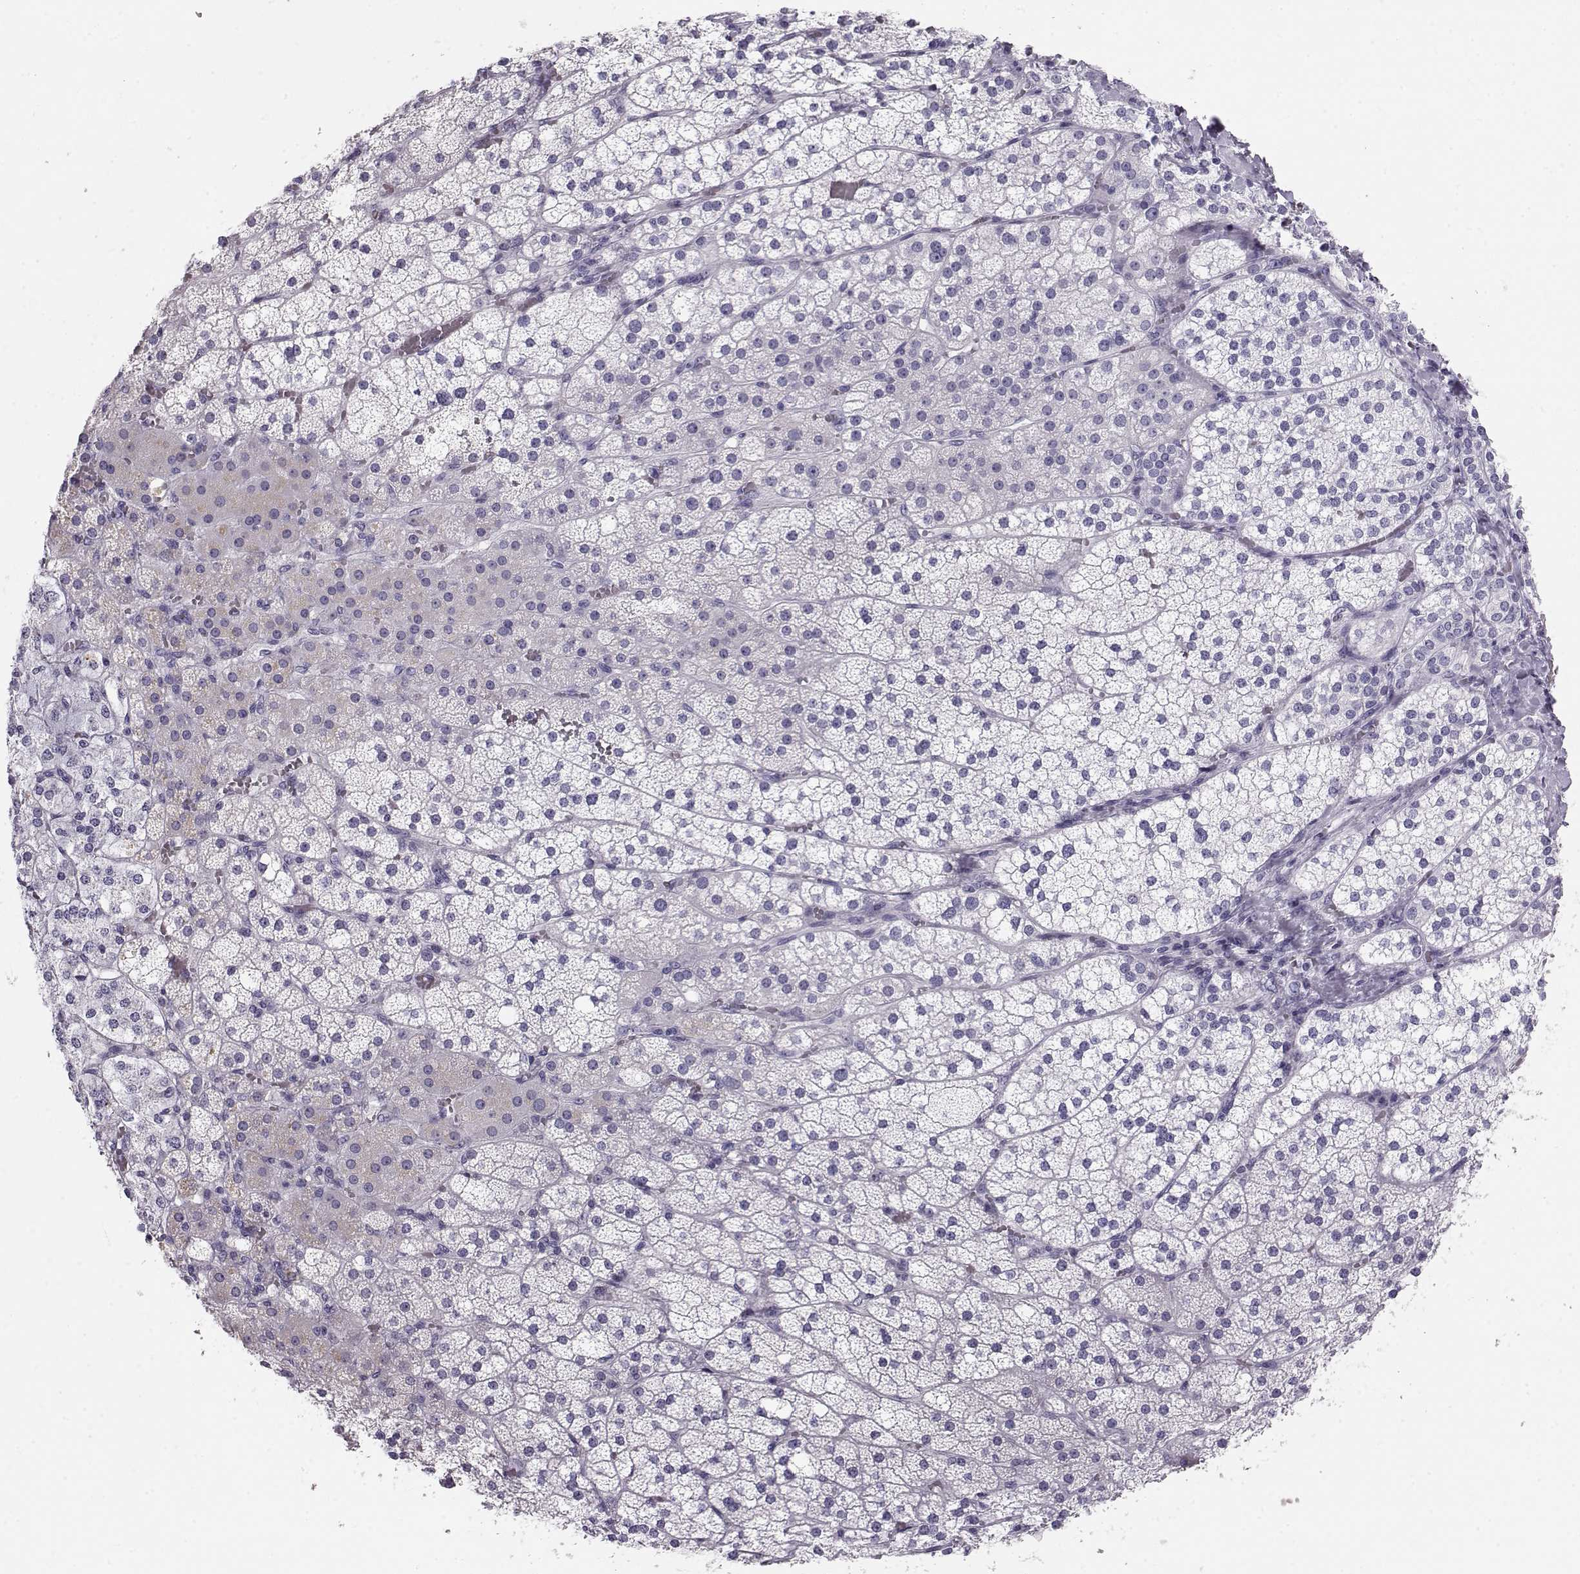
{"staining": {"intensity": "negative", "quantity": "none", "location": "none"}, "tissue": "adrenal gland", "cell_type": "Glandular cells", "image_type": "normal", "snomed": [{"axis": "morphology", "description": "Normal tissue, NOS"}, {"axis": "topography", "description": "Adrenal gland"}], "caption": "Photomicrograph shows no significant protein staining in glandular cells of benign adrenal gland. (IHC, brightfield microscopy, high magnification).", "gene": "GPR26", "patient": {"sex": "male", "age": 53}}